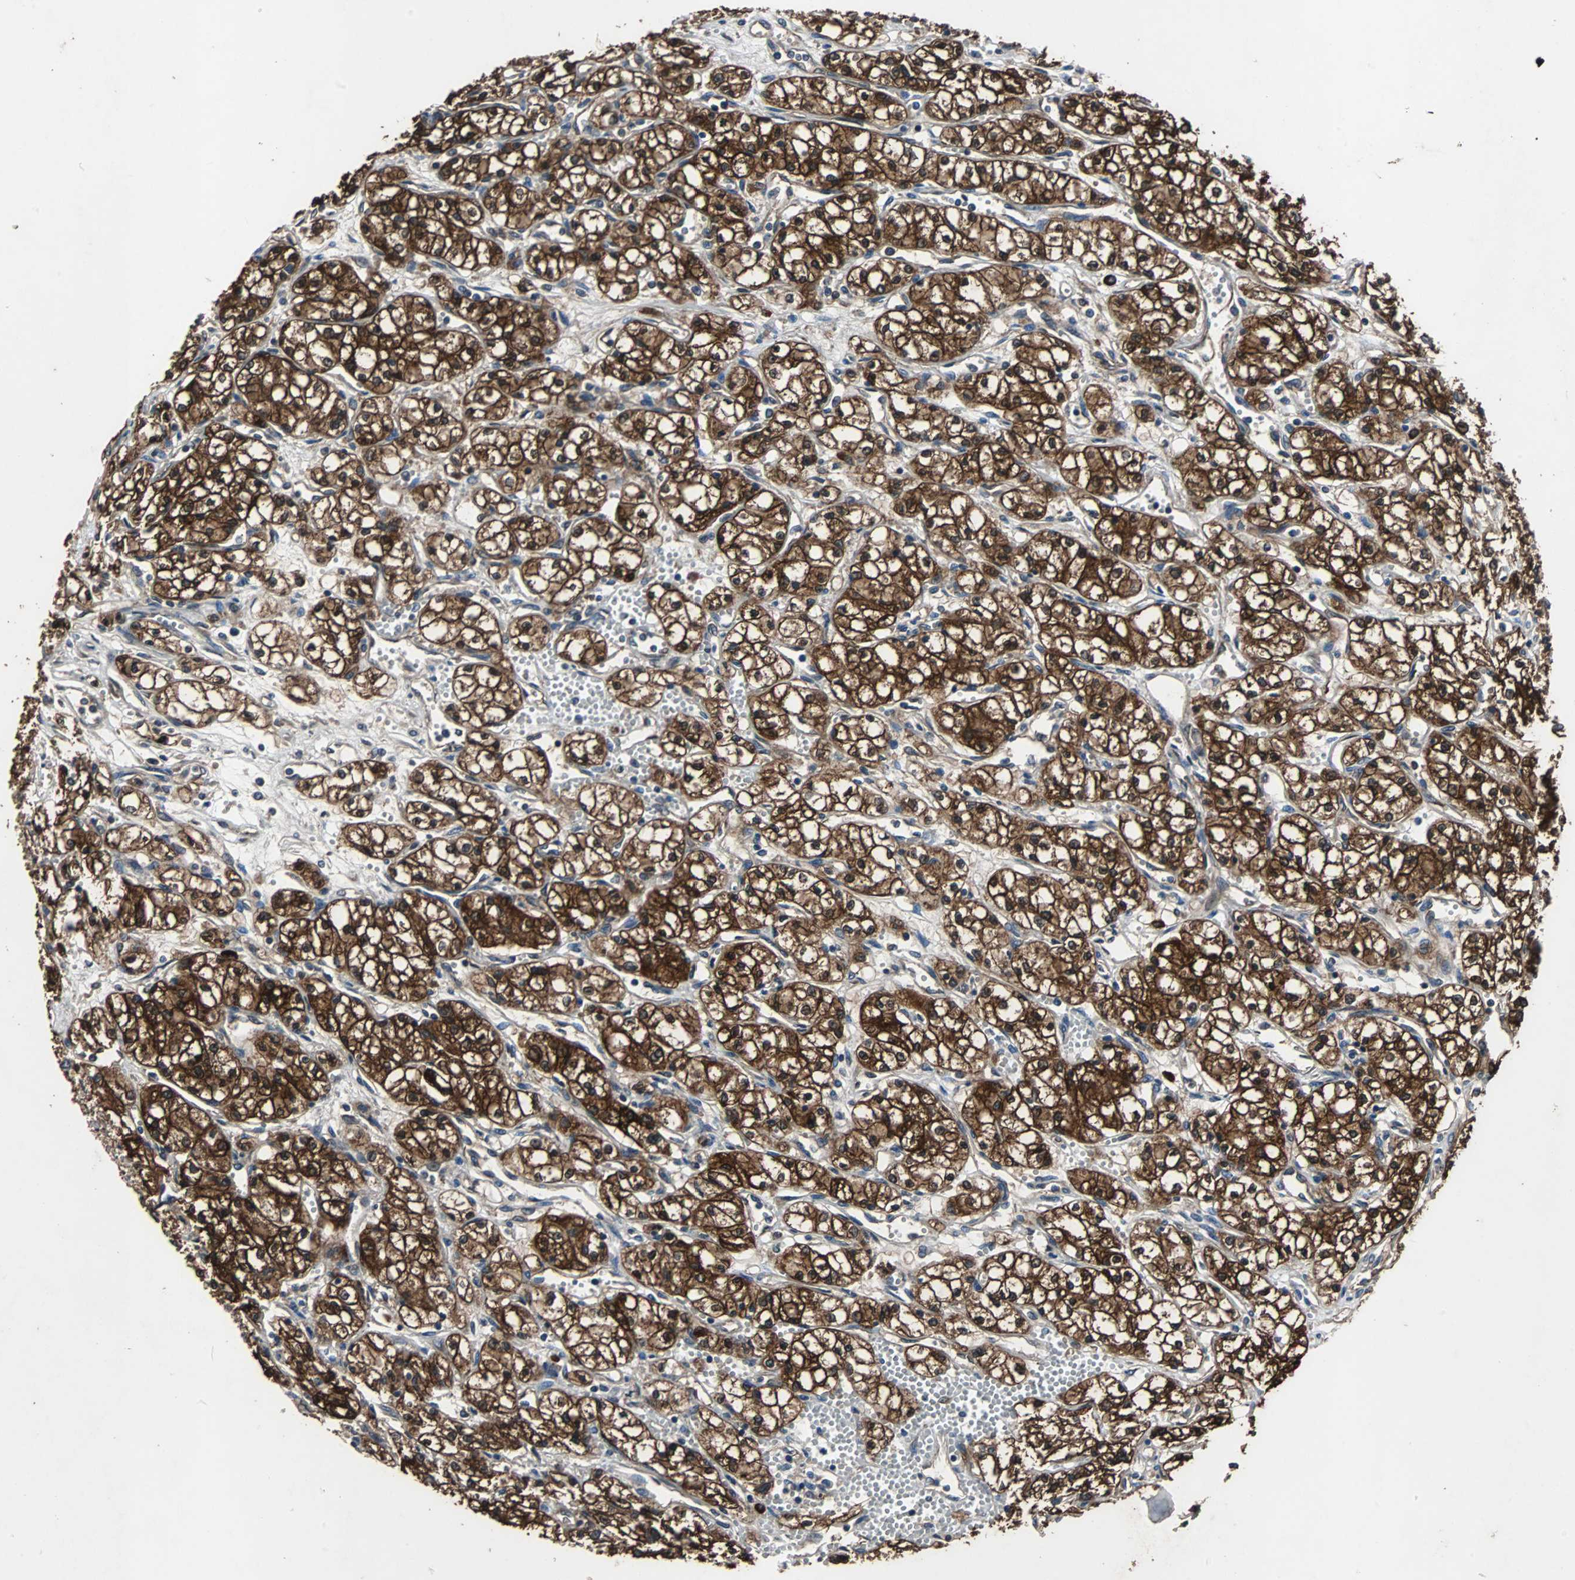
{"staining": {"intensity": "strong", "quantity": ">75%", "location": "cytoplasmic/membranous,nuclear"}, "tissue": "renal cancer", "cell_type": "Tumor cells", "image_type": "cancer", "snomed": [{"axis": "morphology", "description": "Normal tissue, NOS"}, {"axis": "morphology", "description": "Adenocarcinoma, NOS"}, {"axis": "topography", "description": "Kidney"}], "caption": "IHC image of human adenocarcinoma (renal) stained for a protein (brown), which shows high levels of strong cytoplasmic/membranous and nuclear staining in about >75% of tumor cells.", "gene": "NDRG1", "patient": {"sex": "male", "age": 59}}